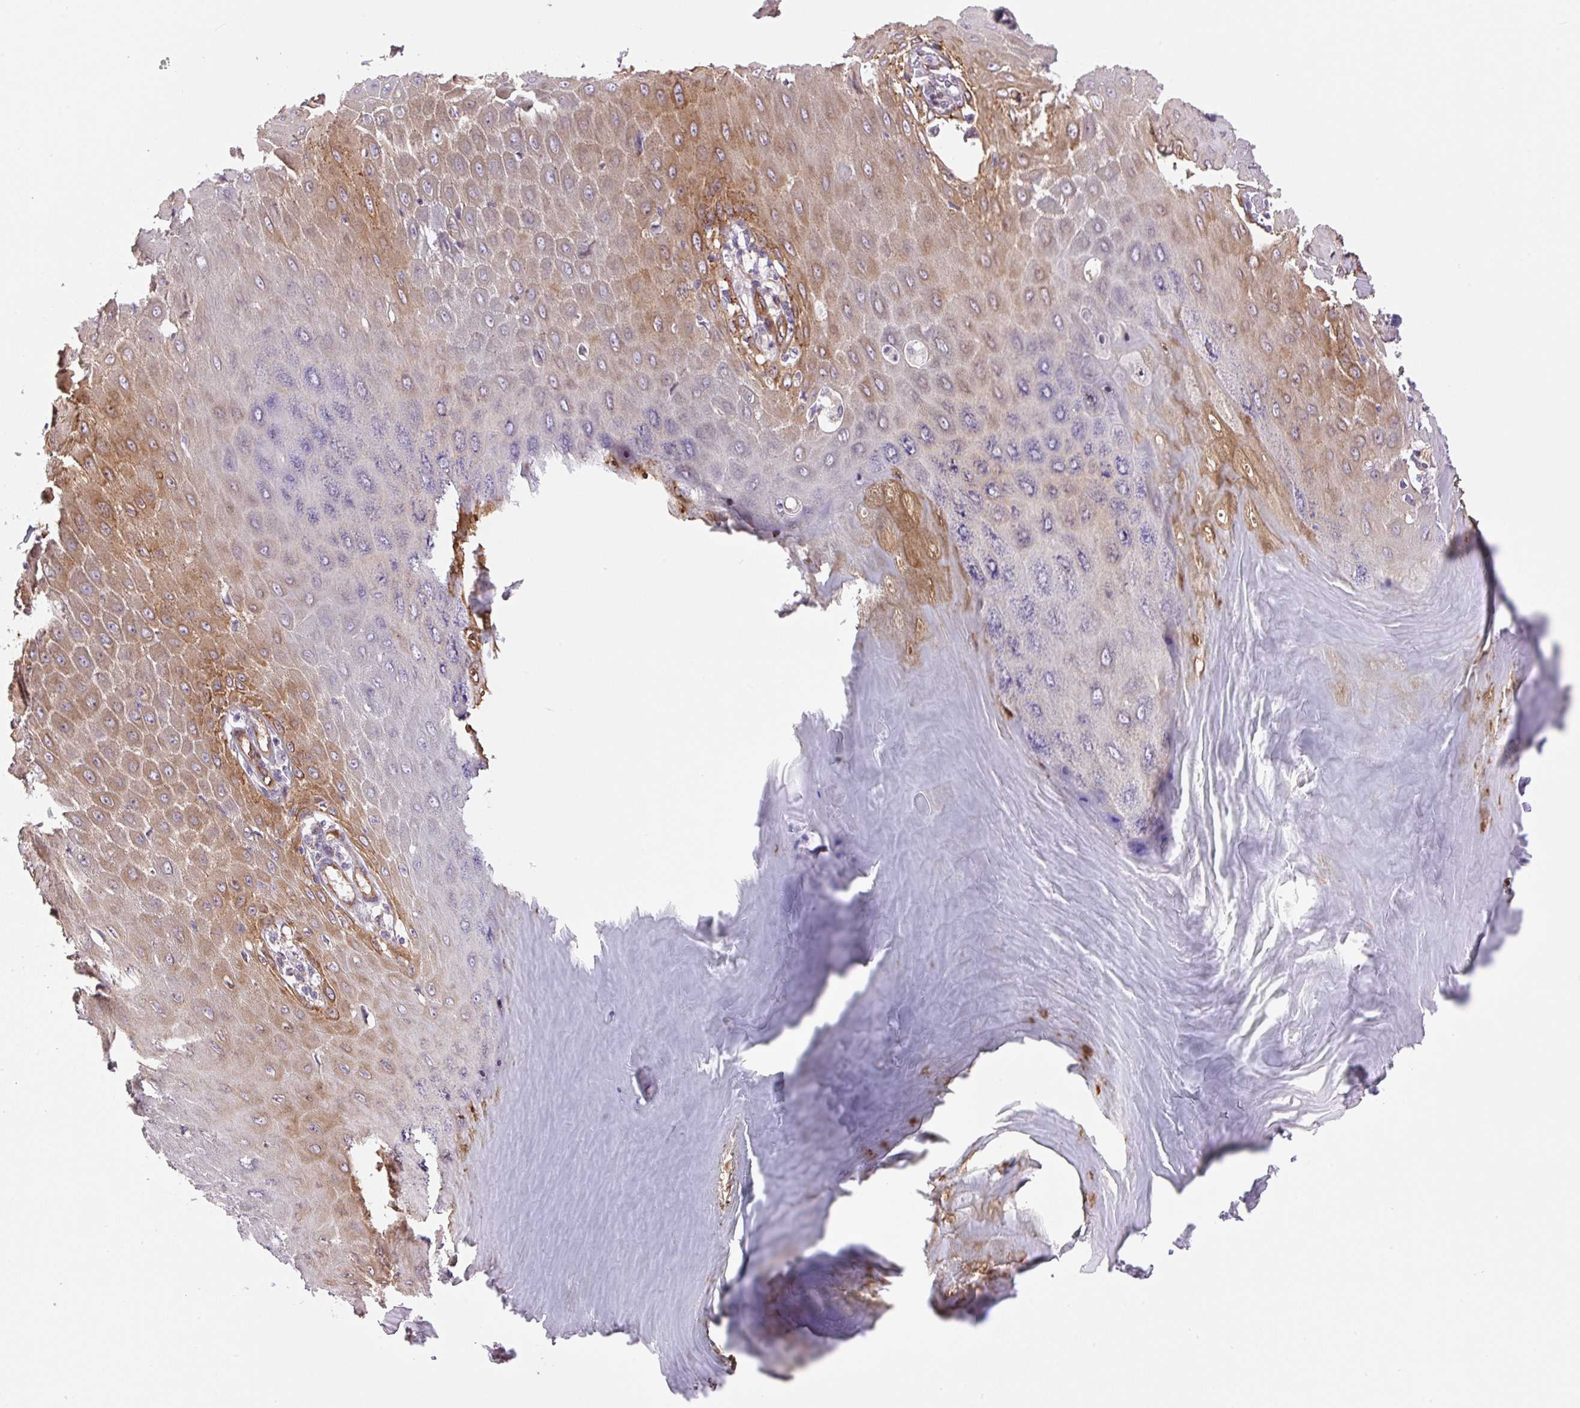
{"staining": {"intensity": "moderate", "quantity": ">75%", "location": "cytoplasmic/membranous"}, "tissue": "skin cancer", "cell_type": "Tumor cells", "image_type": "cancer", "snomed": [{"axis": "morphology", "description": "Squamous cell carcinoma, NOS"}, {"axis": "topography", "description": "Skin"}], "caption": "This image demonstrates IHC staining of squamous cell carcinoma (skin), with medium moderate cytoplasmic/membranous positivity in approximately >75% of tumor cells.", "gene": "SEPTIN10", "patient": {"sex": "male", "age": 70}}